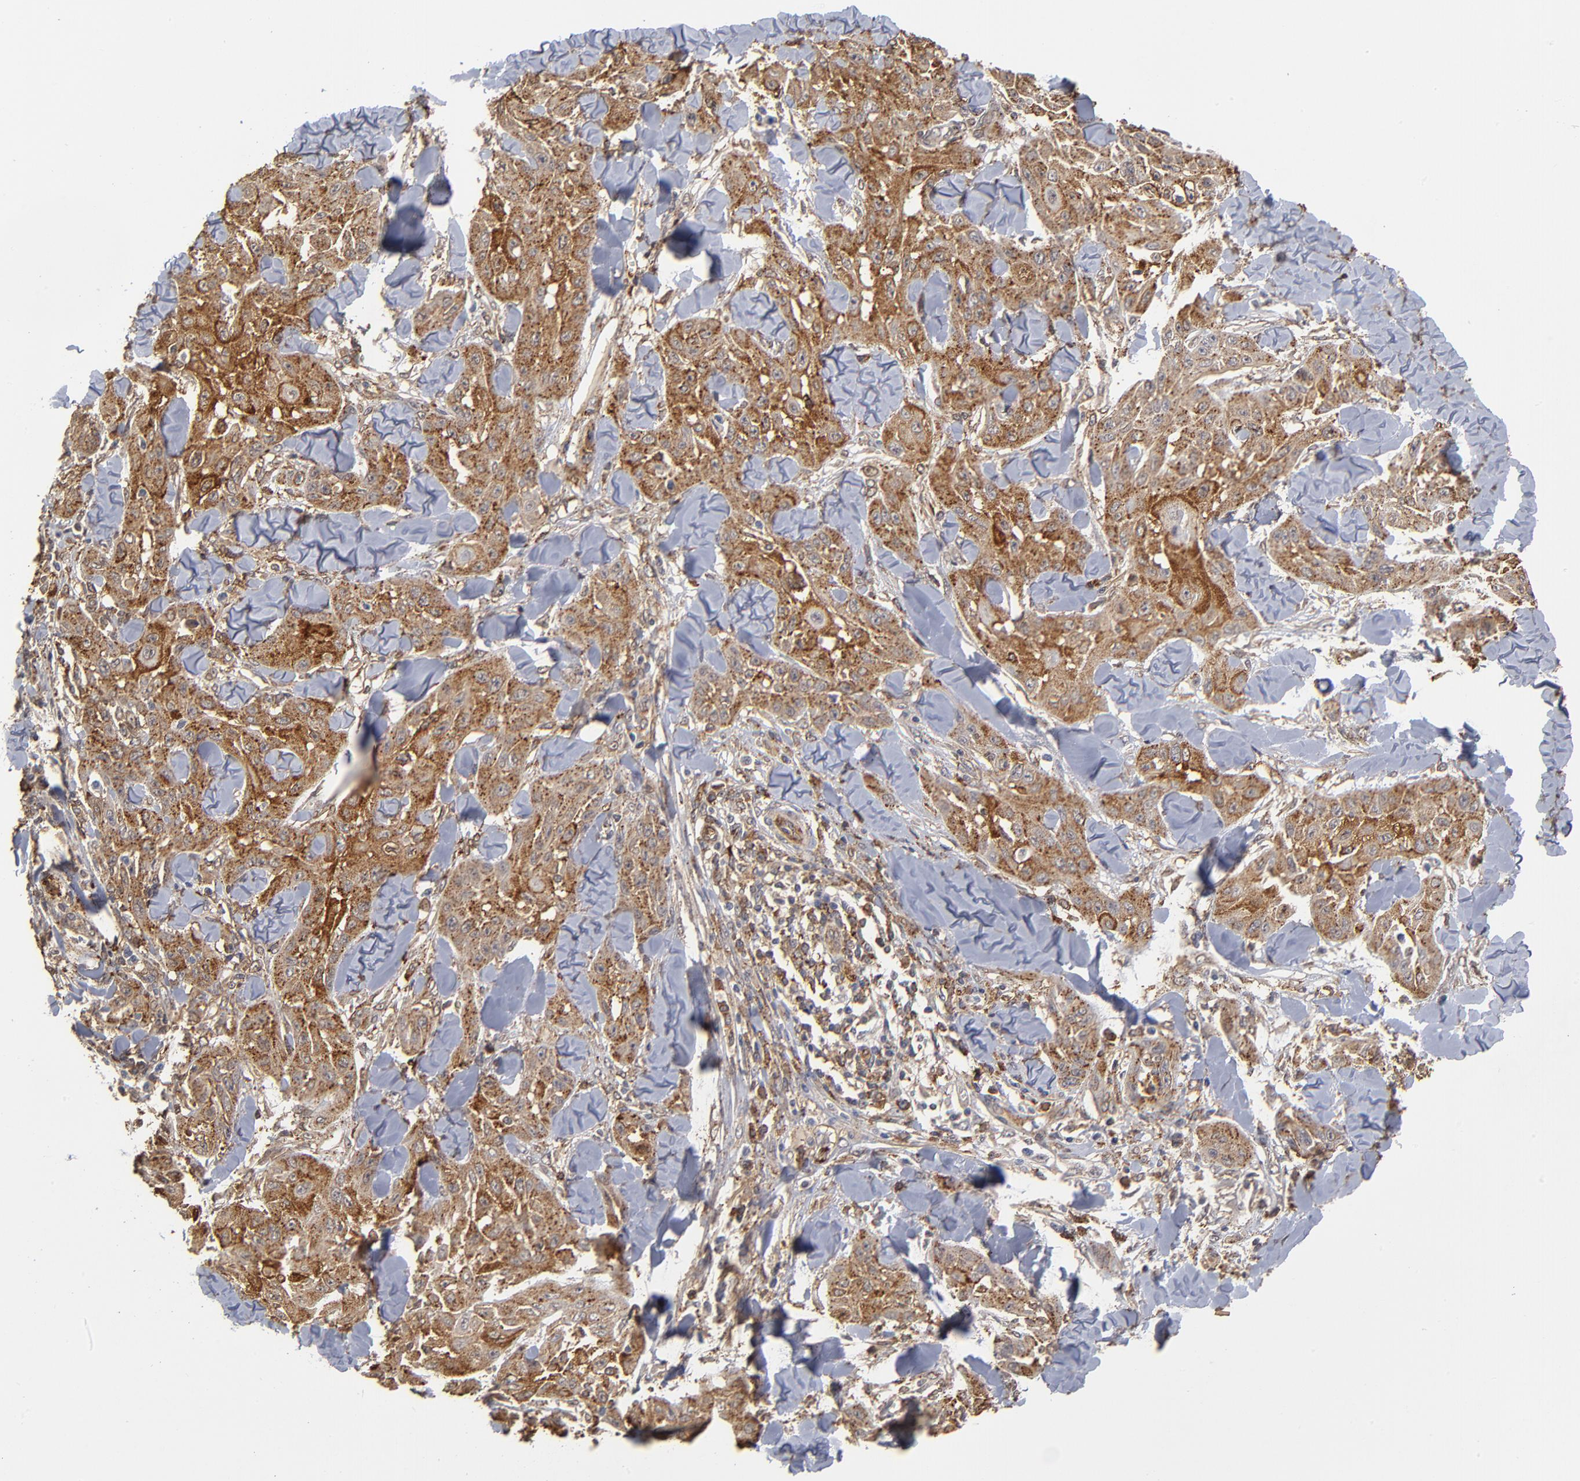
{"staining": {"intensity": "strong", "quantity": ">75%", "location": "cytoplasmic/membranous"}, "tissue": "skin cancer", "cell_type": "Tumor cells", "image_type": "cancer", "snomed": [{"axis": "morphology", "description": "Squamous cell carcinoma, NOS"}, {"axis": "topography", "description": "Skin"}], "caption": "Brown immunohistochemical staining in human skin cancer exhibits strong cytoplasmic/membranous positivity in about >75% of tumor cells.", "gene": "ASB8", "patient": {"sex": "male", "age": 24}}